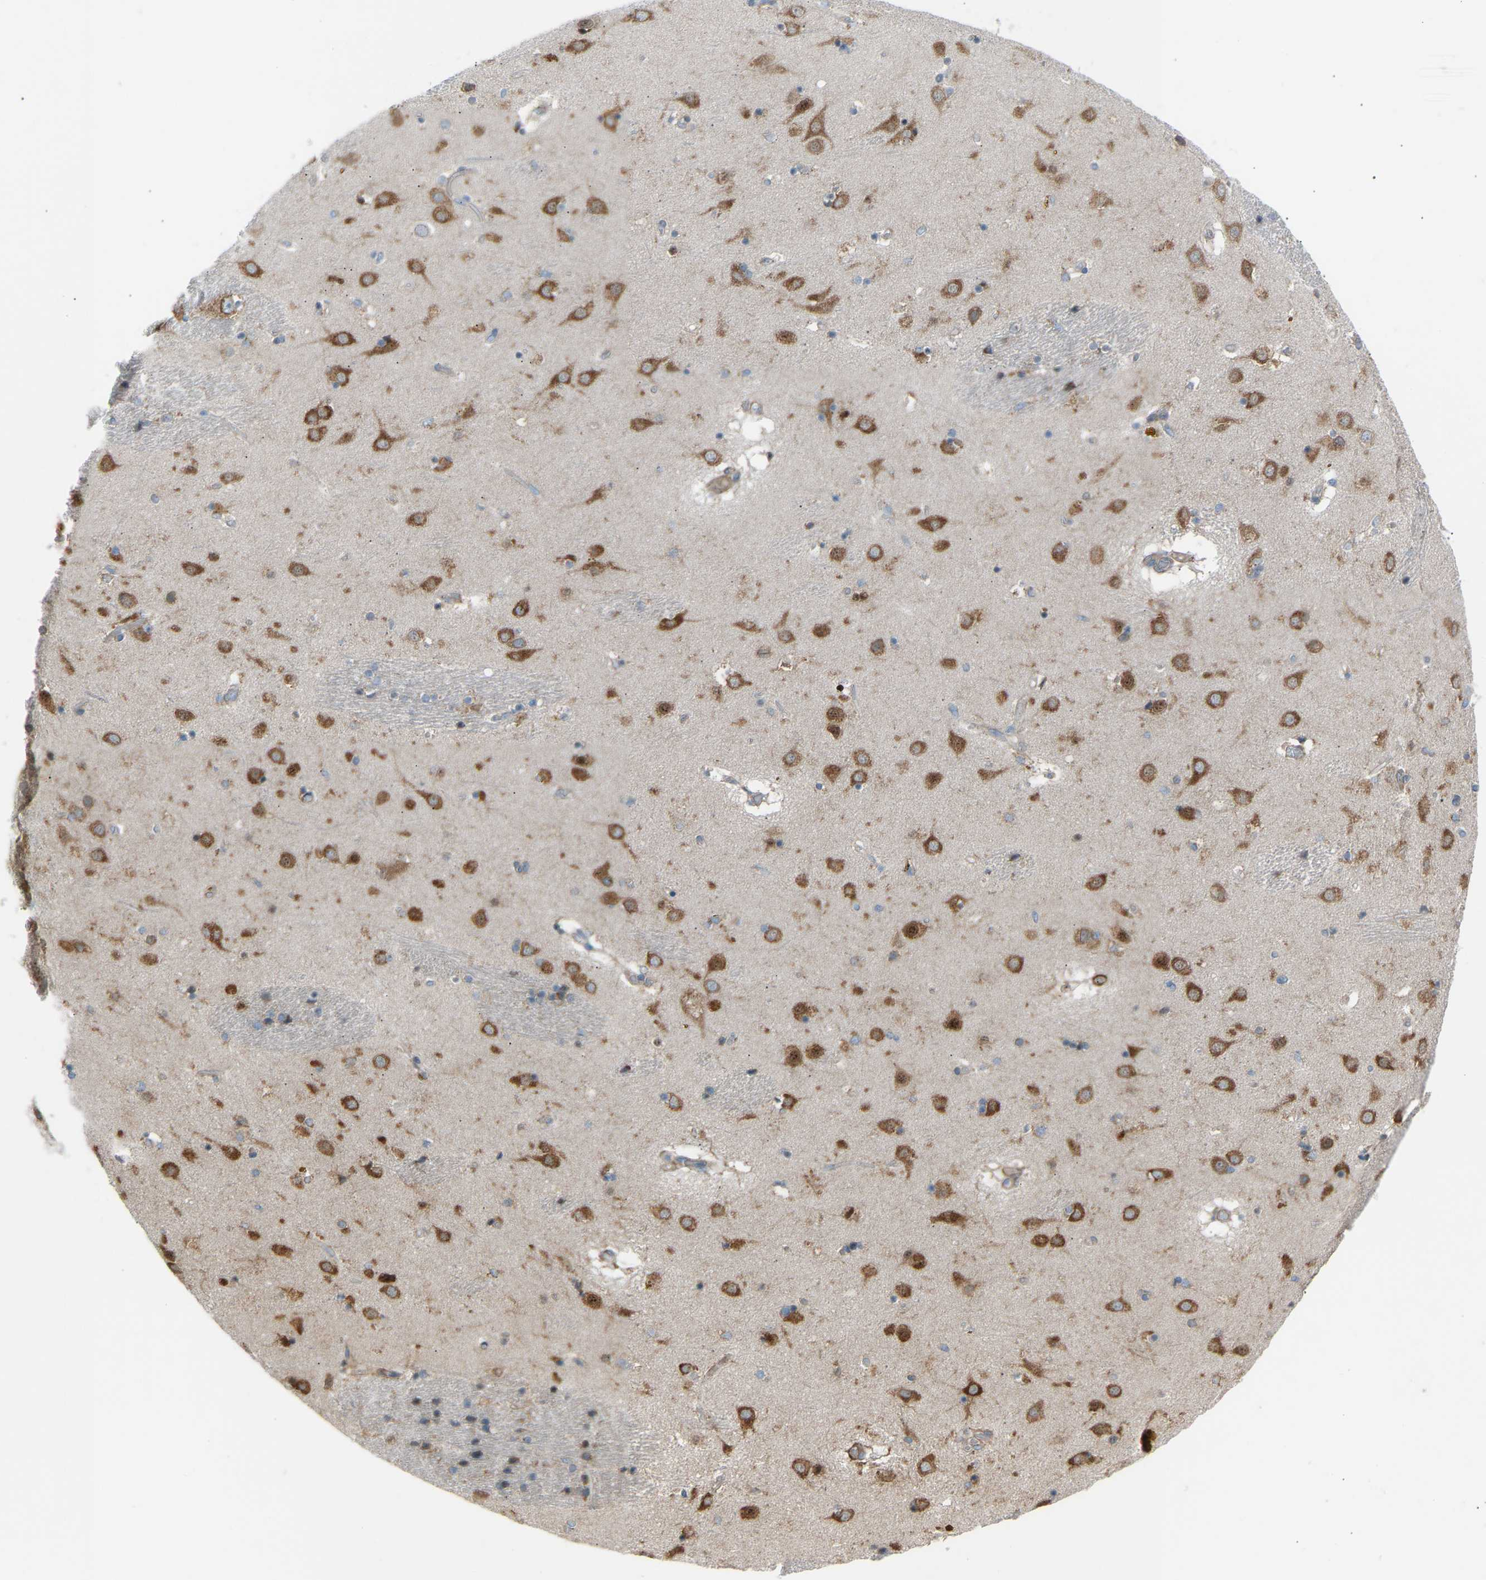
{"staining": {"intensity": "moderate", "quantity": "25%-75%", "location": "cytoplasmic/membranous"}, "tissue": "caudate", "cell_type": "Glial cells", "image_type": "normal", "snomed": [{"axis": "morphology", "description": "Normal tissue, NOS"}, {"axis": "topography", "description": "Lateral ventricle wall"}], "caption": "An image of human caudate stained for a protein shows moderate cytoplasmic/membranous brown staining in glial cells.", "gene": "VPS41", "patient": {"sex": "male", "age": 70}}